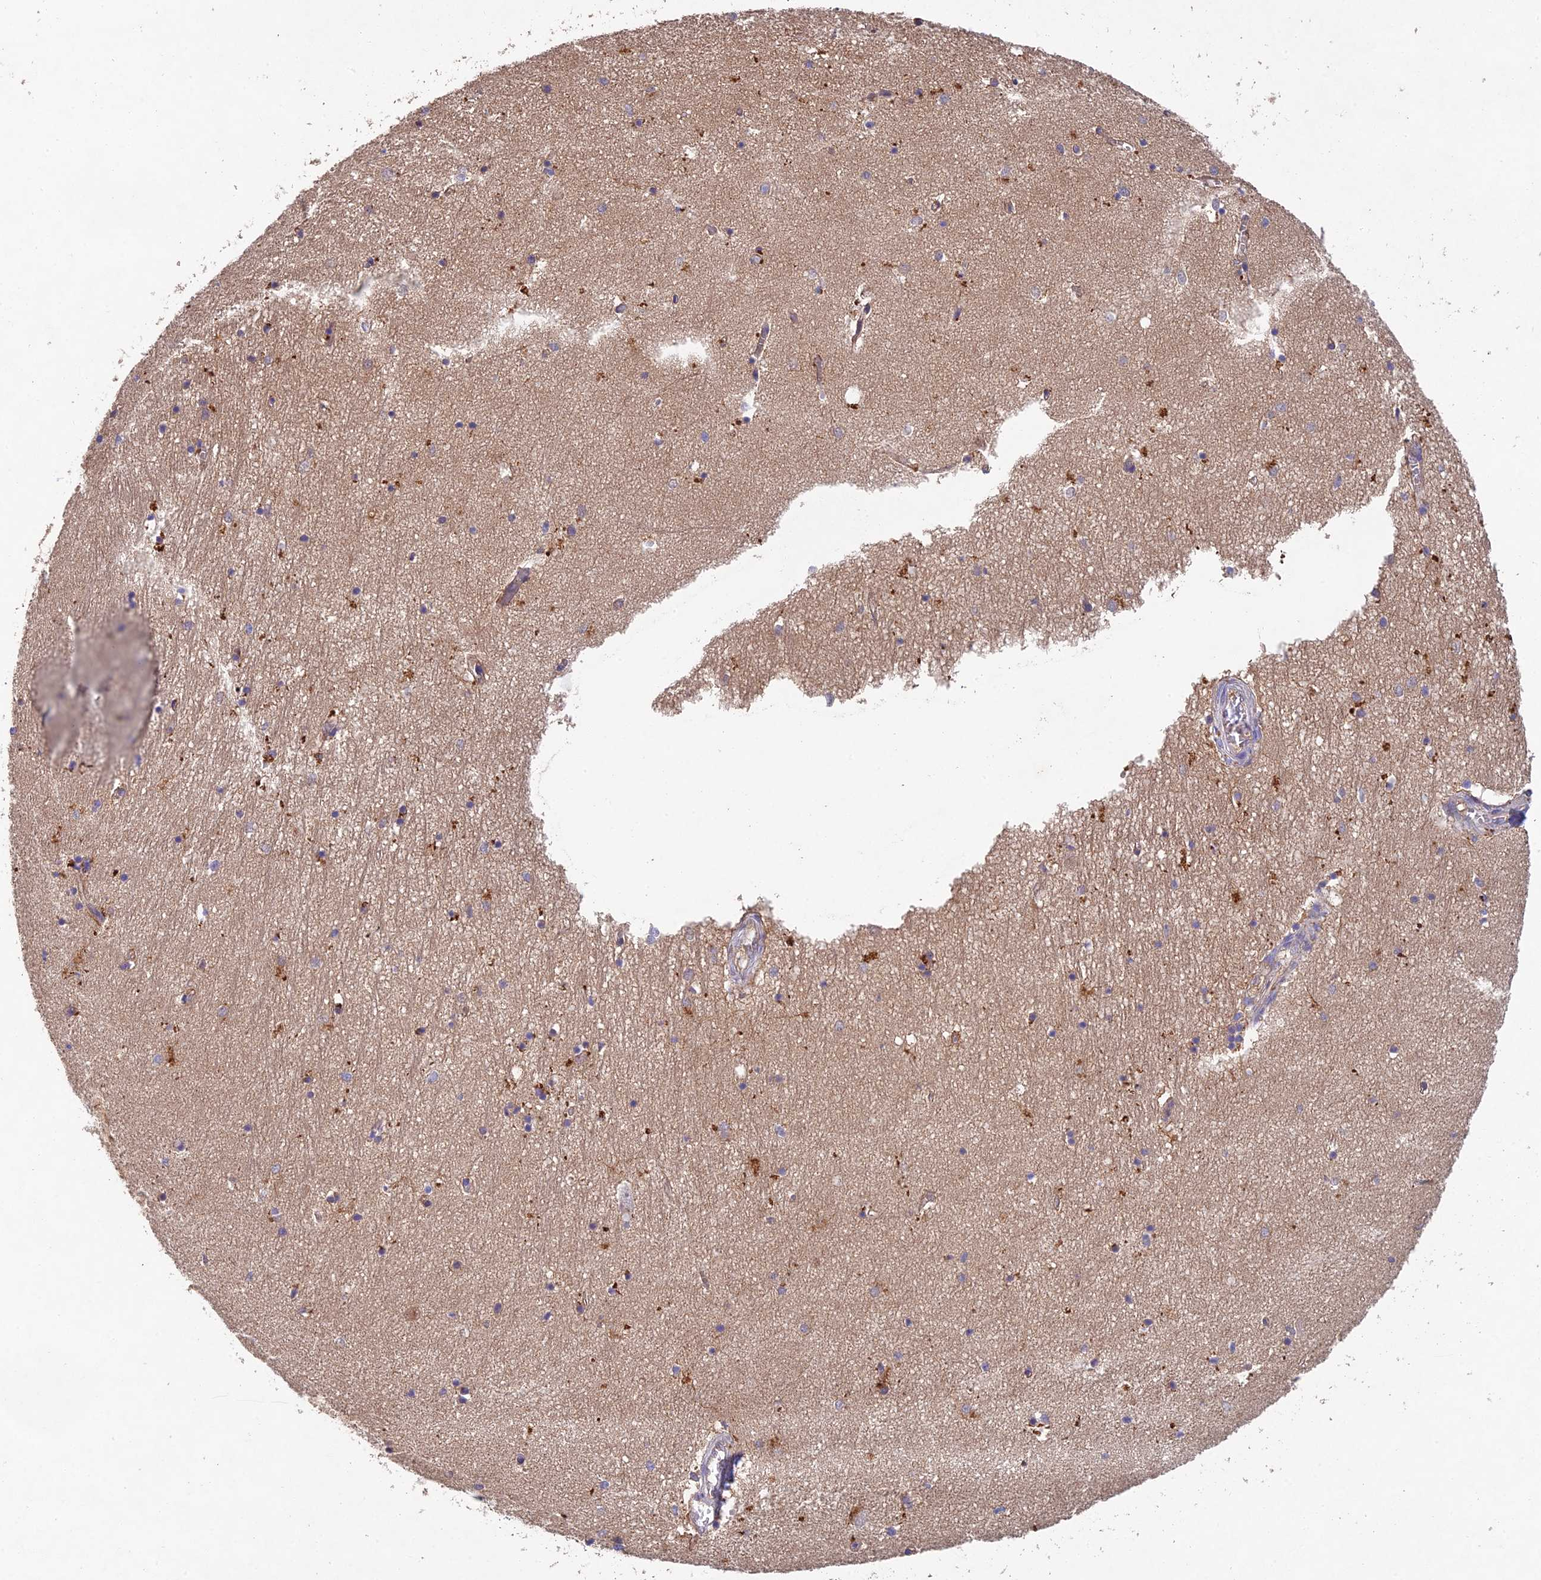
{"staining": {"intensity": "weak", "quantity": "<25%", "location": "cytoplasmic/membranous"}, "tissue": "hippocampus", "cell_type": "Glial cells", "image_type": "normal", "snomed": [{"axis": "morphology", "description": "Normal tissue, NOS"}, {"axis": "topography", "description": "Hippocampus"}], "caption": "High power microscopy micrograph of an immunohistochemistry (IHC) micrograph of benign hippocampus, revealing no significant expression in glial cells.", "gene": "NSMCE1", "patient": {"sex": "female", "age": 64}}